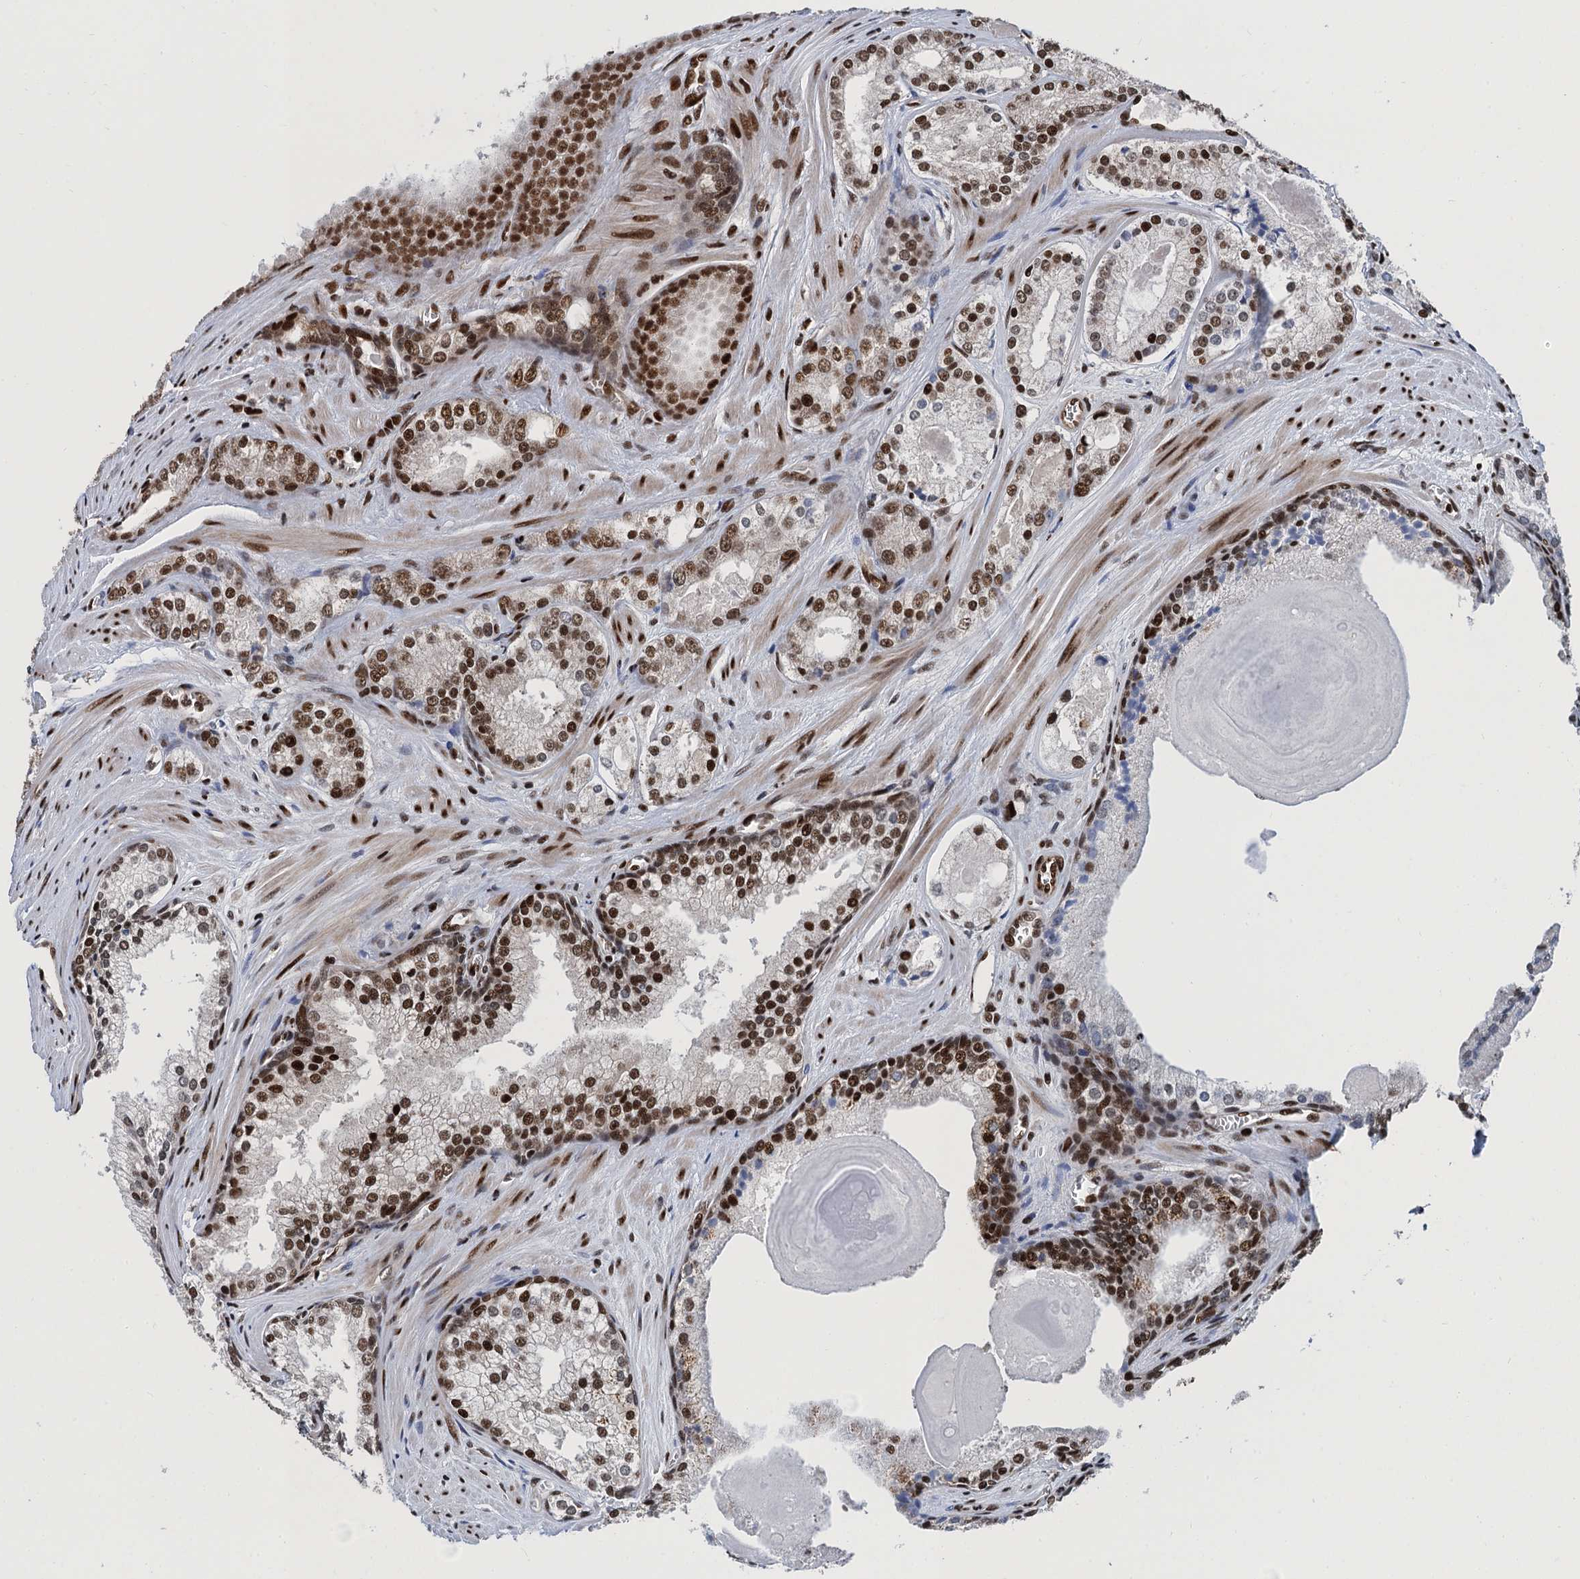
{"staining": {"intensity": "moderate", "quantity": ">75%", "location": "nuclear"}, "tissue": "prostate cancer", "cell_type": "Tumor cells", "image_type": "cancer", "snomed": [{"axis": "morphology", "description": "Adenocarcinoma, Low grade"}, {"axis": "topography", "description": "Prostate"}], "caption": "IHC (DAB (3,3'-diaminobenzidine)) staining of human prostate adenocarcinoma (low-grade) exhibits moderate nuclear protein staining in approximately >75% of tumor cells.", "gene": "PPP4R1", "patient": {"sex": "male", "age": 54}}